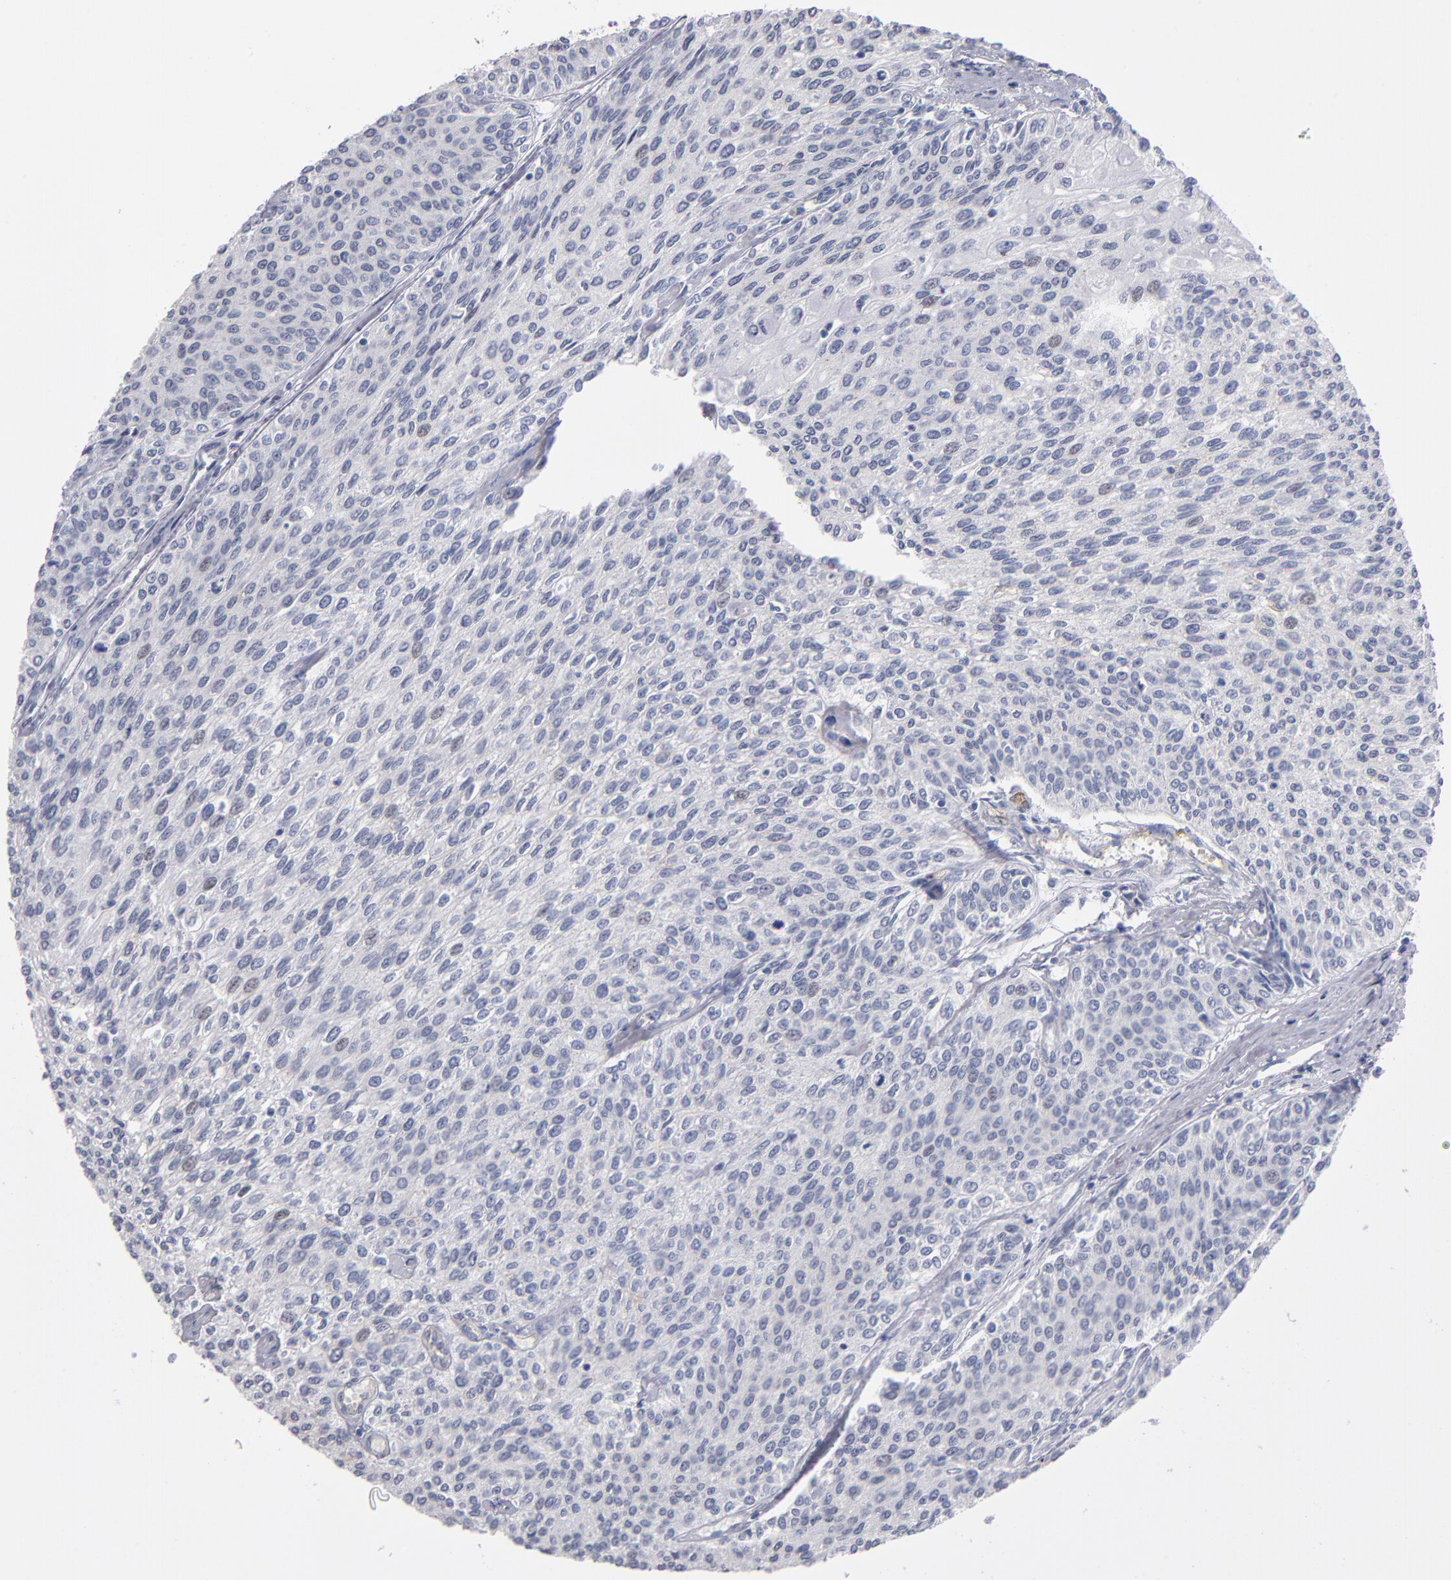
{"staining": {"intensity": "moderate", "quantity": "25%-75%", "location": "nuclear"}, "tissue": "urothelial cancer", "cell_type": "Tumor cells", "image_type": "cancer", "snomed": [{"axis": "morphology", "description": "Urothelial carcinoma, Low grade"}, {"axis": "topography", "description": "Urinary bladder"}], "caption": "Low-grade urothelial carcinoma stained for a protein (brown) shows moderate nuclear positive staining in about 25%-75% of tumor cells.", "gene": "MN1", "patient": {"sex": "female", "age": 73}}